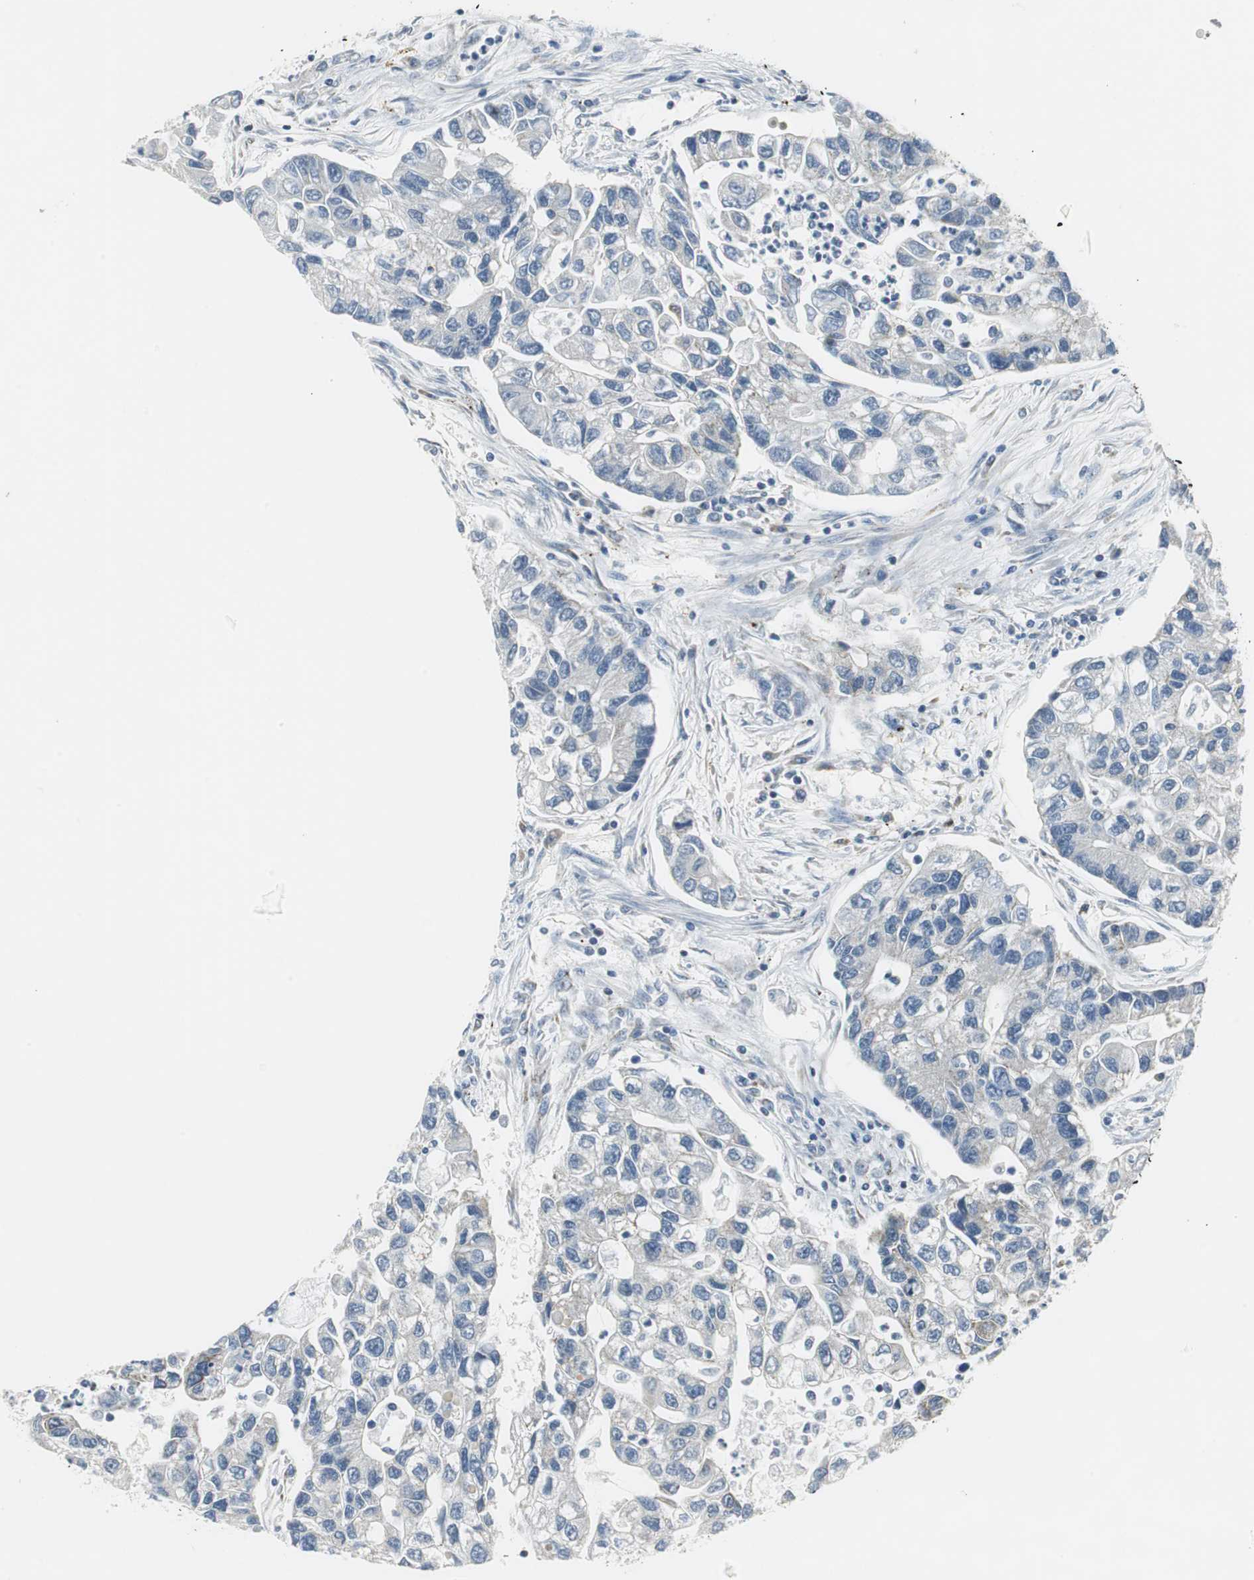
{"staining": {"intensity": "weak", "quantity": "<25%", "location": "cytoplasmic/membranous"}, "tissue": "lung cancer", "cell_type": "Tumor cells", "image_type": "cancer", "snomed": [{"axis": "morphology", "description": "Adenocarcinoma, NOS"}, {"axis": "topography", "description": "Lung"}], "caption": "Immunohistochemical staining of human adenocarcinoma (lung) shows no significant expression in tumor cells. The staining is performed using DAB (3,3'-diaminobenzidine) brown chromogen with nuclei counter-stained in using hematoxylin.", "gene": "GLCCI1", "patient": {"sex": "female", "age": 51}}